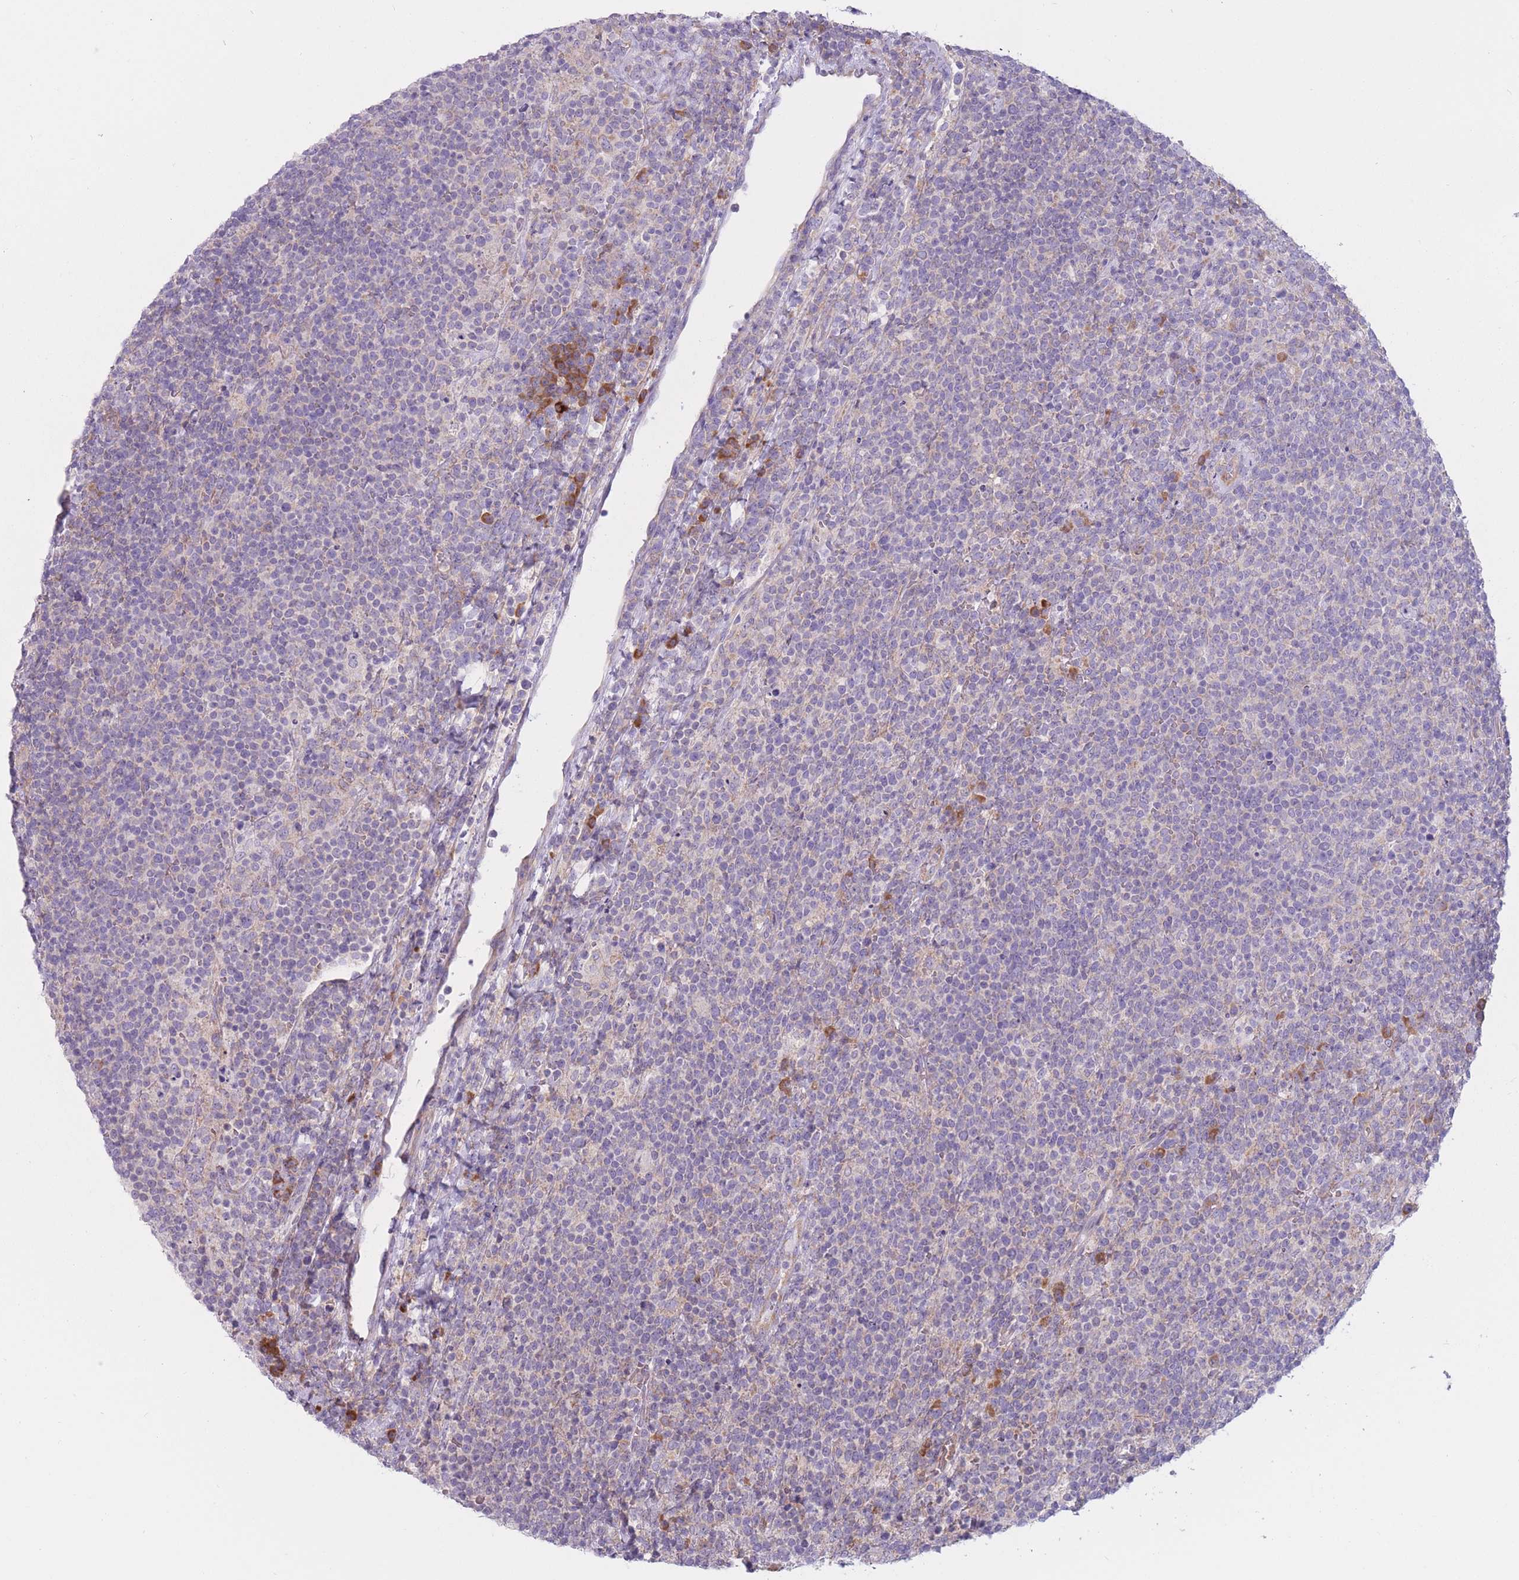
{"staining": {"intensity": "negative", "quantity": "none", "location": "none"}, "tissue": "lymphoma", "cell_type": "Tumor cells", "image_type": "cancer", "snomed": [{"axis": "morphology", "description": "Malignant lymphoma, non-Hodgkin's type, High grade"}, {"axis": "topography", "description": "Lymph node"}], "caption": "High power microscopy histopathology image of an immunohistochemistry histopathology image of lymphoma, revealing no significant staining in tumor cells.", "gene": "RPL18", "patient": {"sex": "male", "age": 61}}